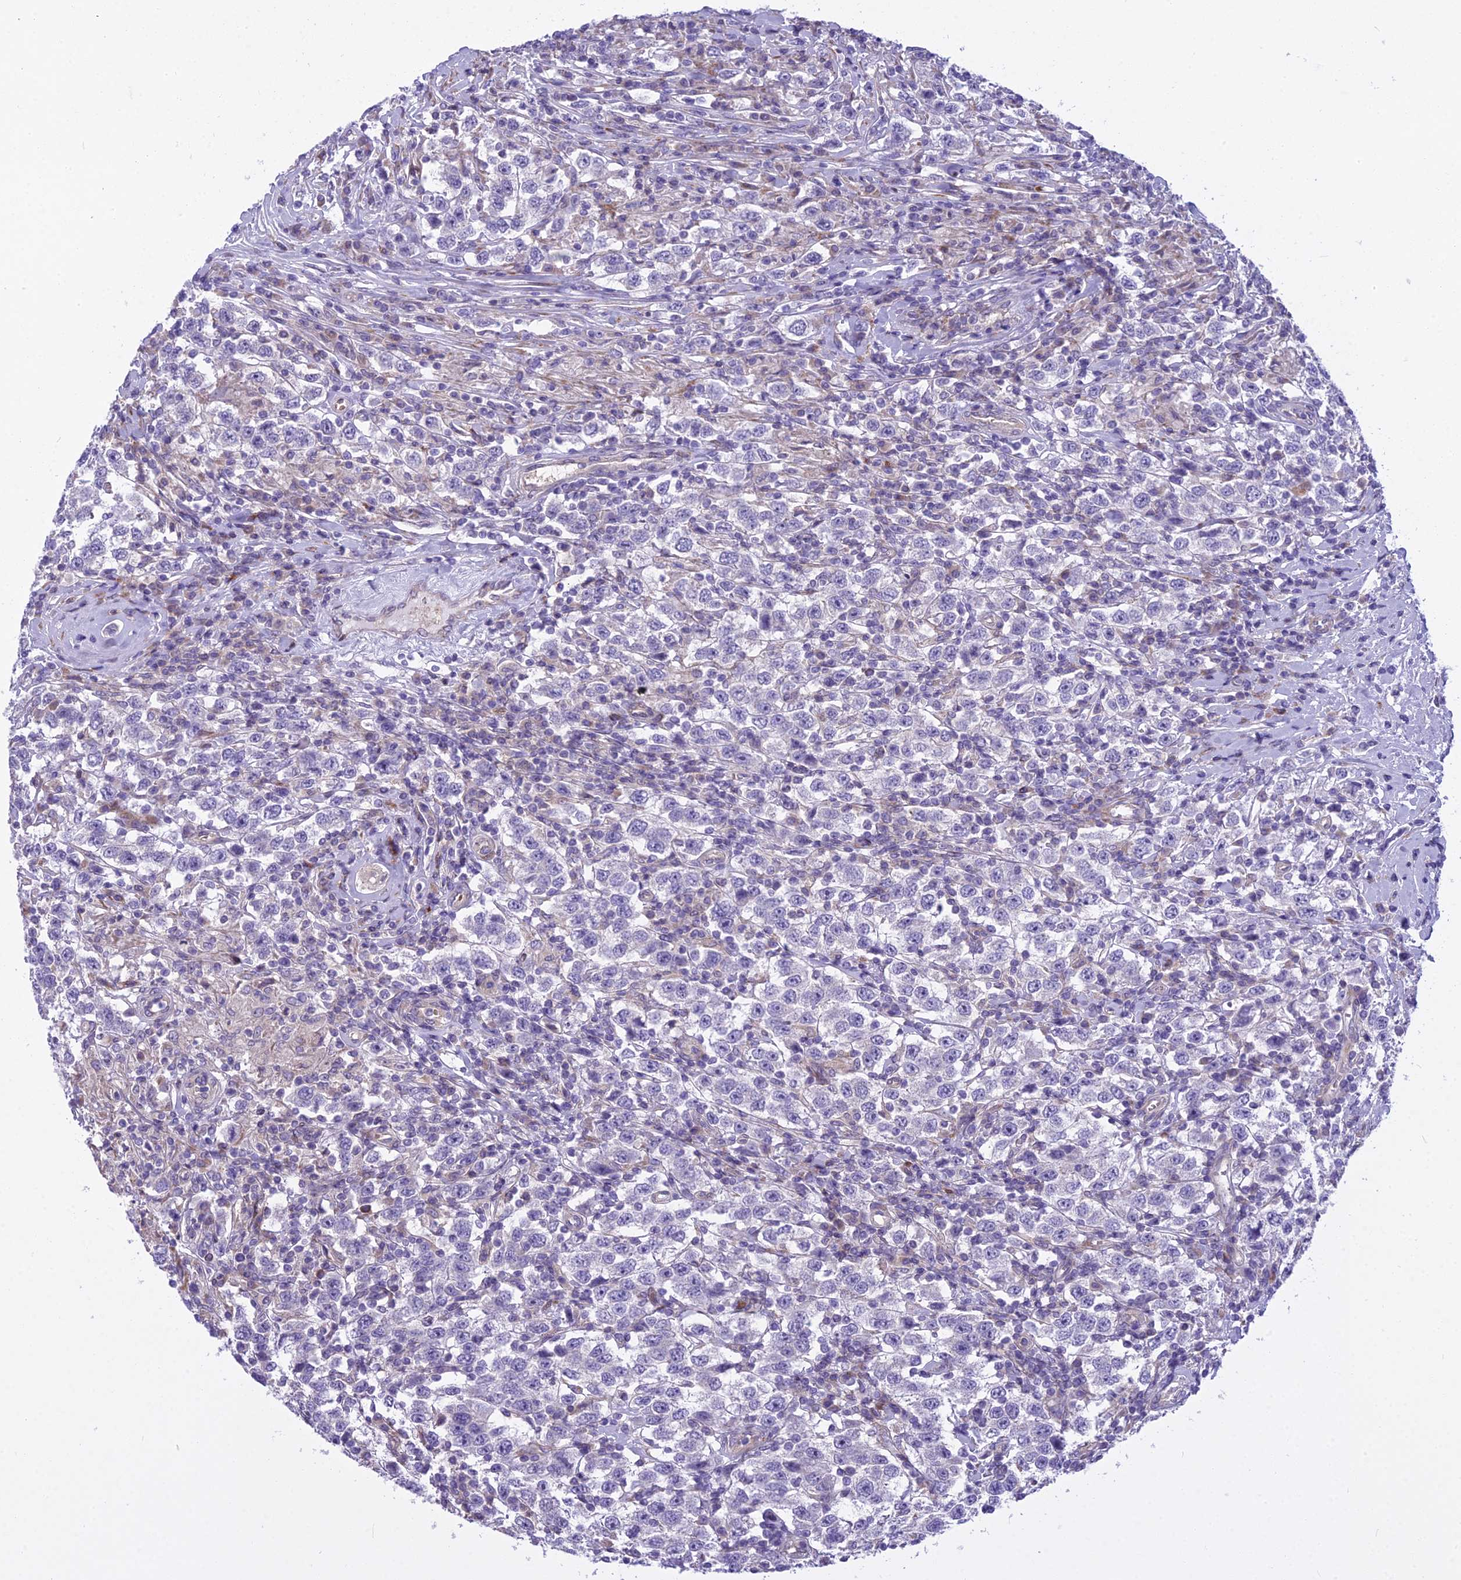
{"staining": {"intensity": "negative", "quantity": "none", "location": "none"}, "tissue": "testis cancer", "cell_type": "Tumor cells", "image_type": "cancer", "snomed": [{"axis": "morphology", "description": "Seminoma, NOS"}, {"axis": "topography", "description": "Testis"}], "caption": "Immunohistochemistry photomicrograph of neoplastic tissue: seminoma (testis) stained with DAB (3,3'-diaminobenzidine) displays no significant protein expression in tumor cells. (Immunohistochemistry, brightfield microscopy, high magnification).", "gene": "PCDHB14", "patient": {"sex": "male", "age": 41}}